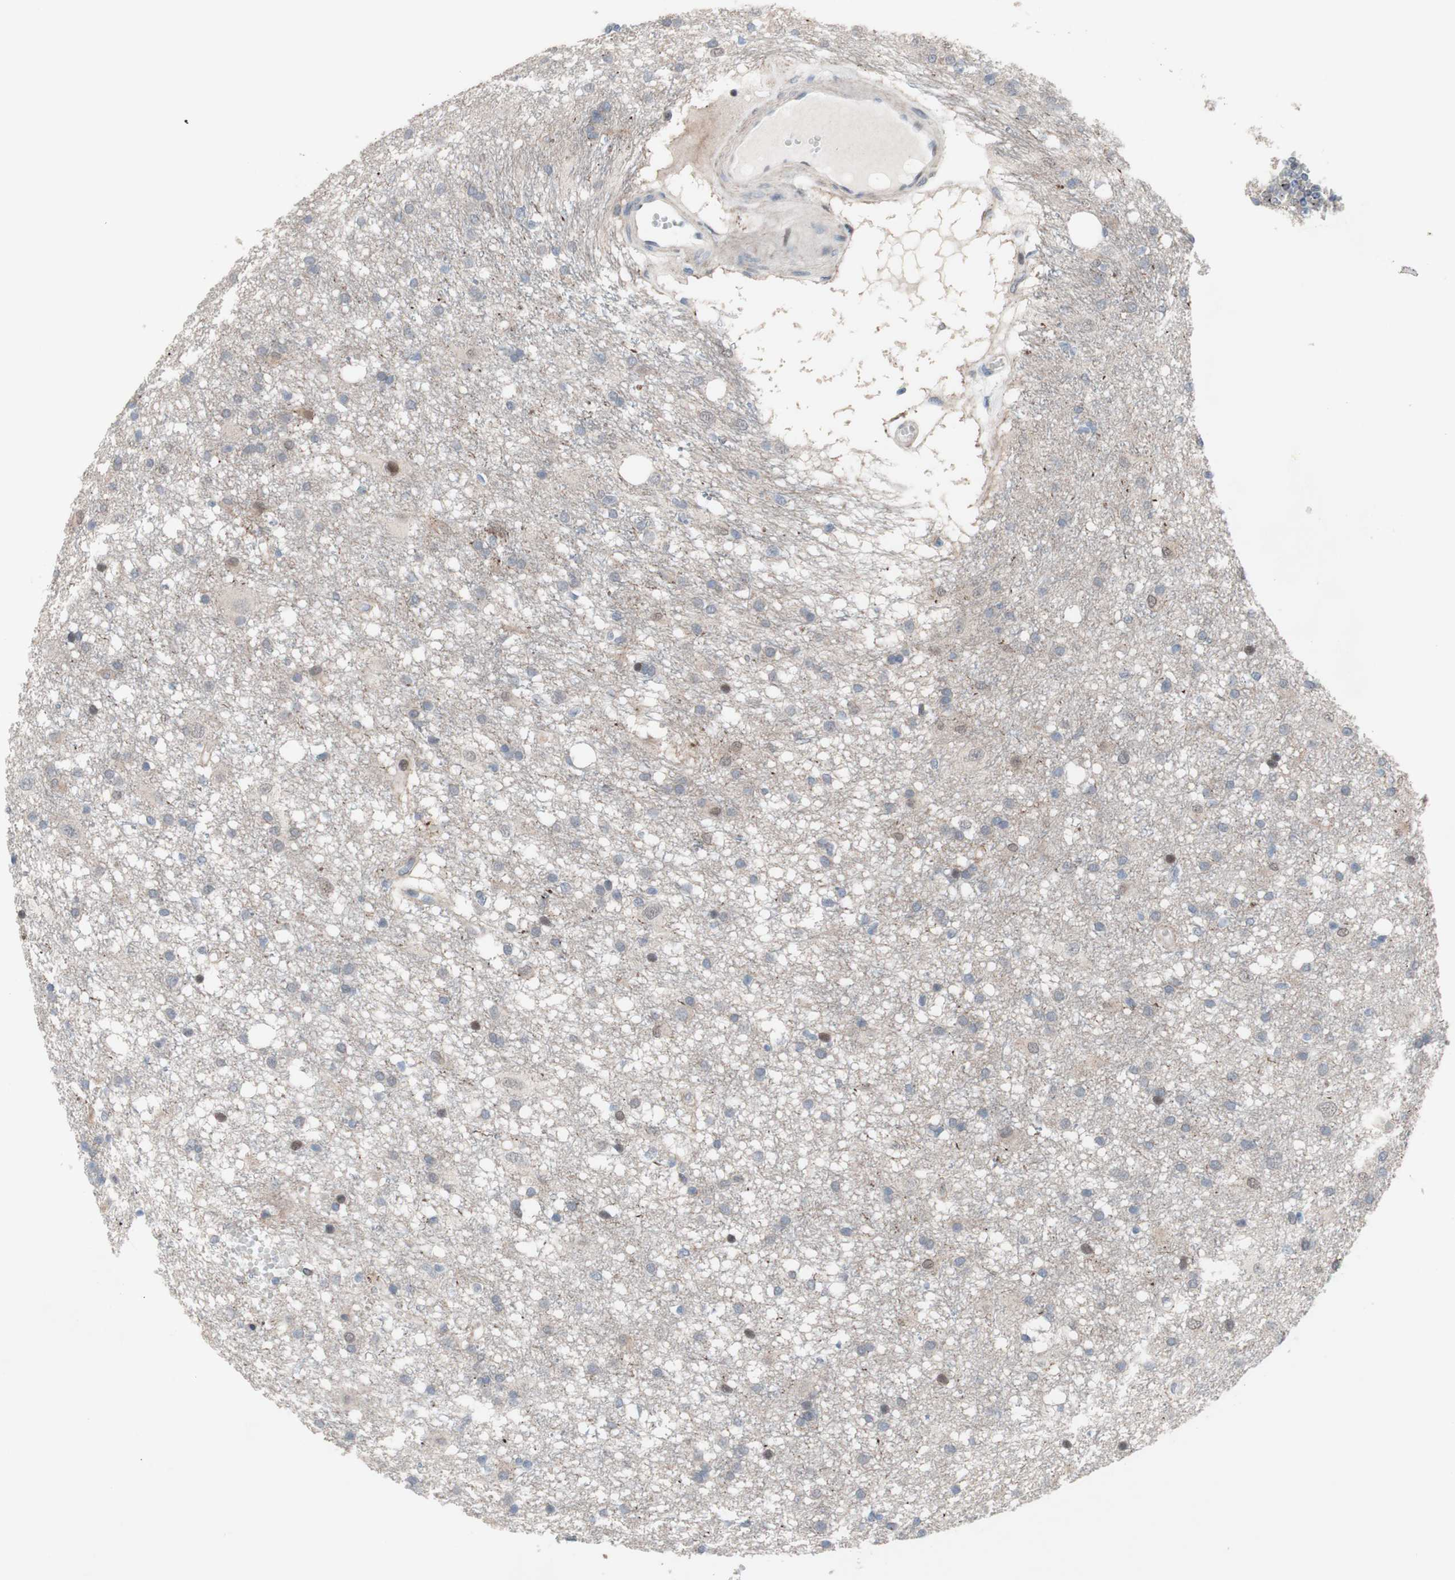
{"staining": {"intensity": "weak", "quantity": "<25%", "location": "nuclear"}, "tissue": "glioma", "cell_type": "Tumor cells", "image_type": "cancer", "snomed": [{"axis": "morphology", "description": "Glioma, malignant, High grade"}, {"axis": "topography", "description": "Brain"}], "caption": "Immunohistochemistry histopathology image of glioma stained for a protein (brown), which reveals no positivity in tumor cells.", "gene": "PHTF2", "patient": {"sex": "female", "age": 59}}